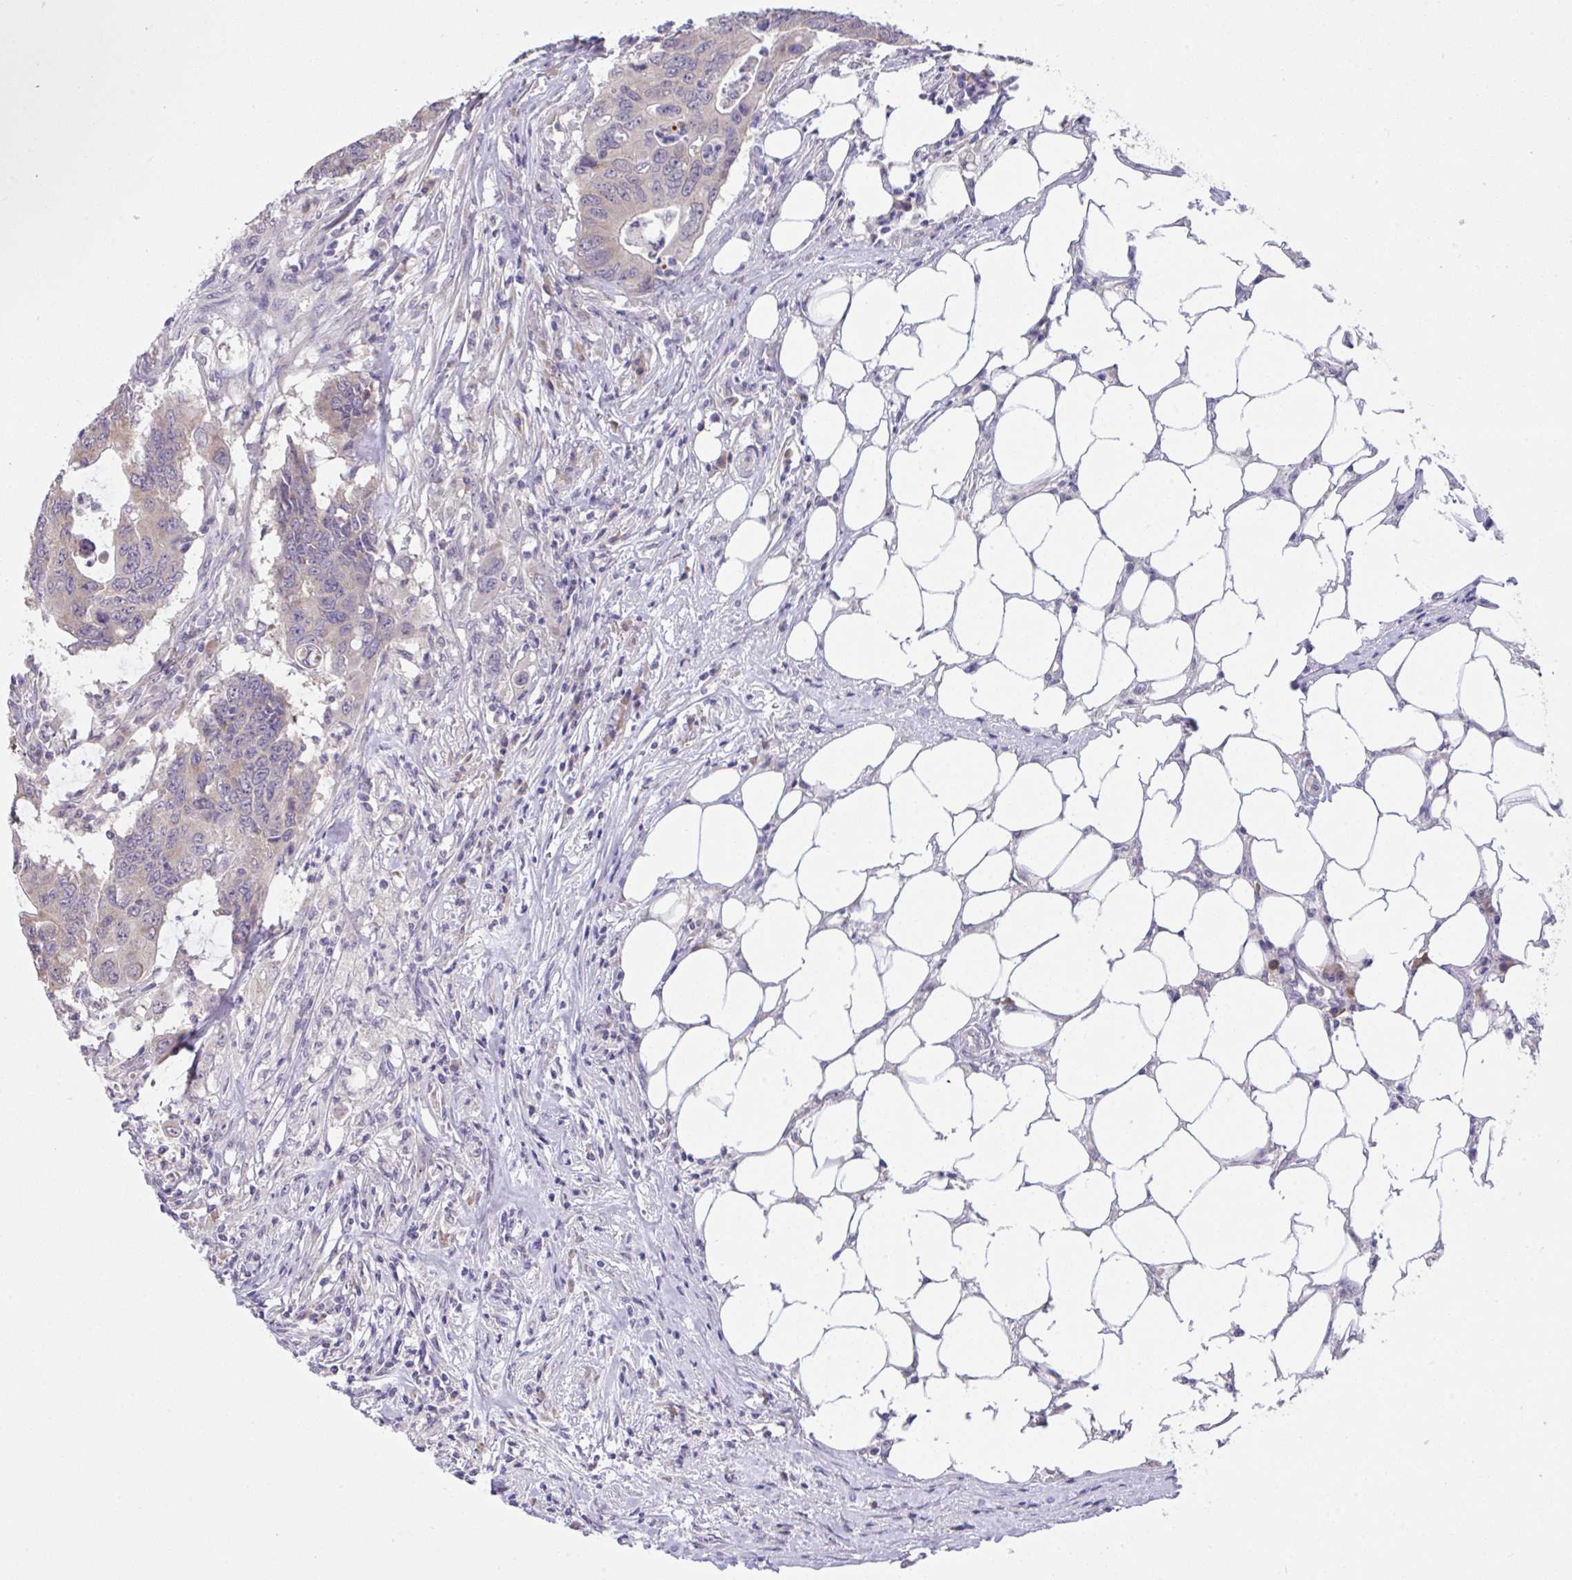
{"staining": {"intensity": "negative", "quantity": "none", "location": "none"}, "tissue": "colorectal cancer", "cell_type": "Tumor cells", "image_type": "cancer", "snomed": [{"axis": "morphology", "description": "Adenocarcinoma, NOS"}, {"axis": "topography", "description": "Colon"}], "caption": "Human colorectal adenocarcinoma stained for a protein using immunohistochemistry reveals no expression in tumor cells.", "gene": "TMEM41A", "patient": {"sex": "male", "age": 71}}